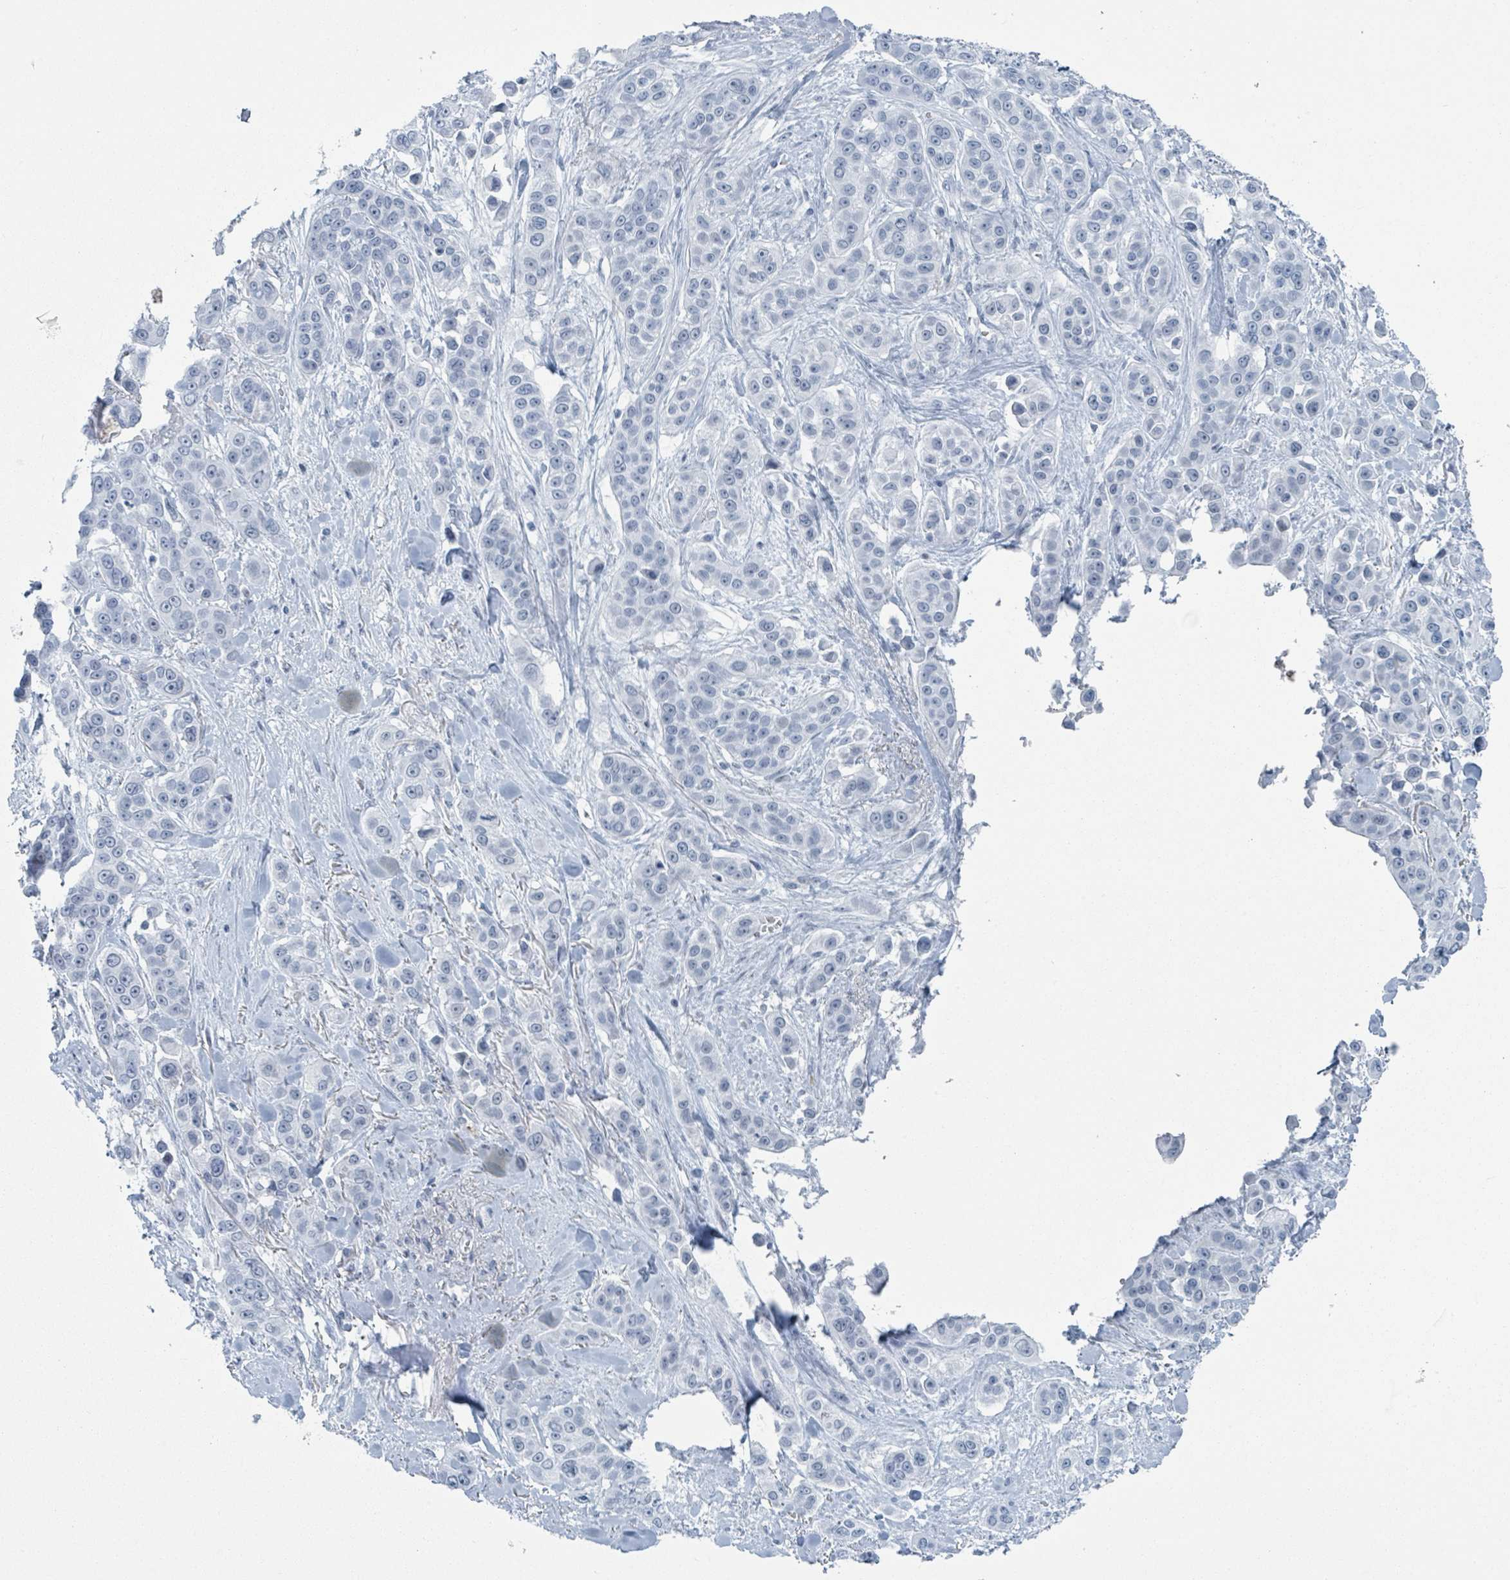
{"staining": {"intensity": "negative", "quantity": "none", "location": "none"}, "tissue": "skin cancer", "cell_type": "Tumor cells", "image_type": "cancer", "snomed": [{"axis": "morphology", "description": "Squamous cell carcinoma, NOS"}, {"axis": "topography", "description": "Skin"}], "caption": "This is an immunohistochemistry histopathology image of human skin squamous cell carcinoma. There is no expression in tumor cells.", "gene": "GPR15LG", "patient": {"sex": "male", "age": 67}}